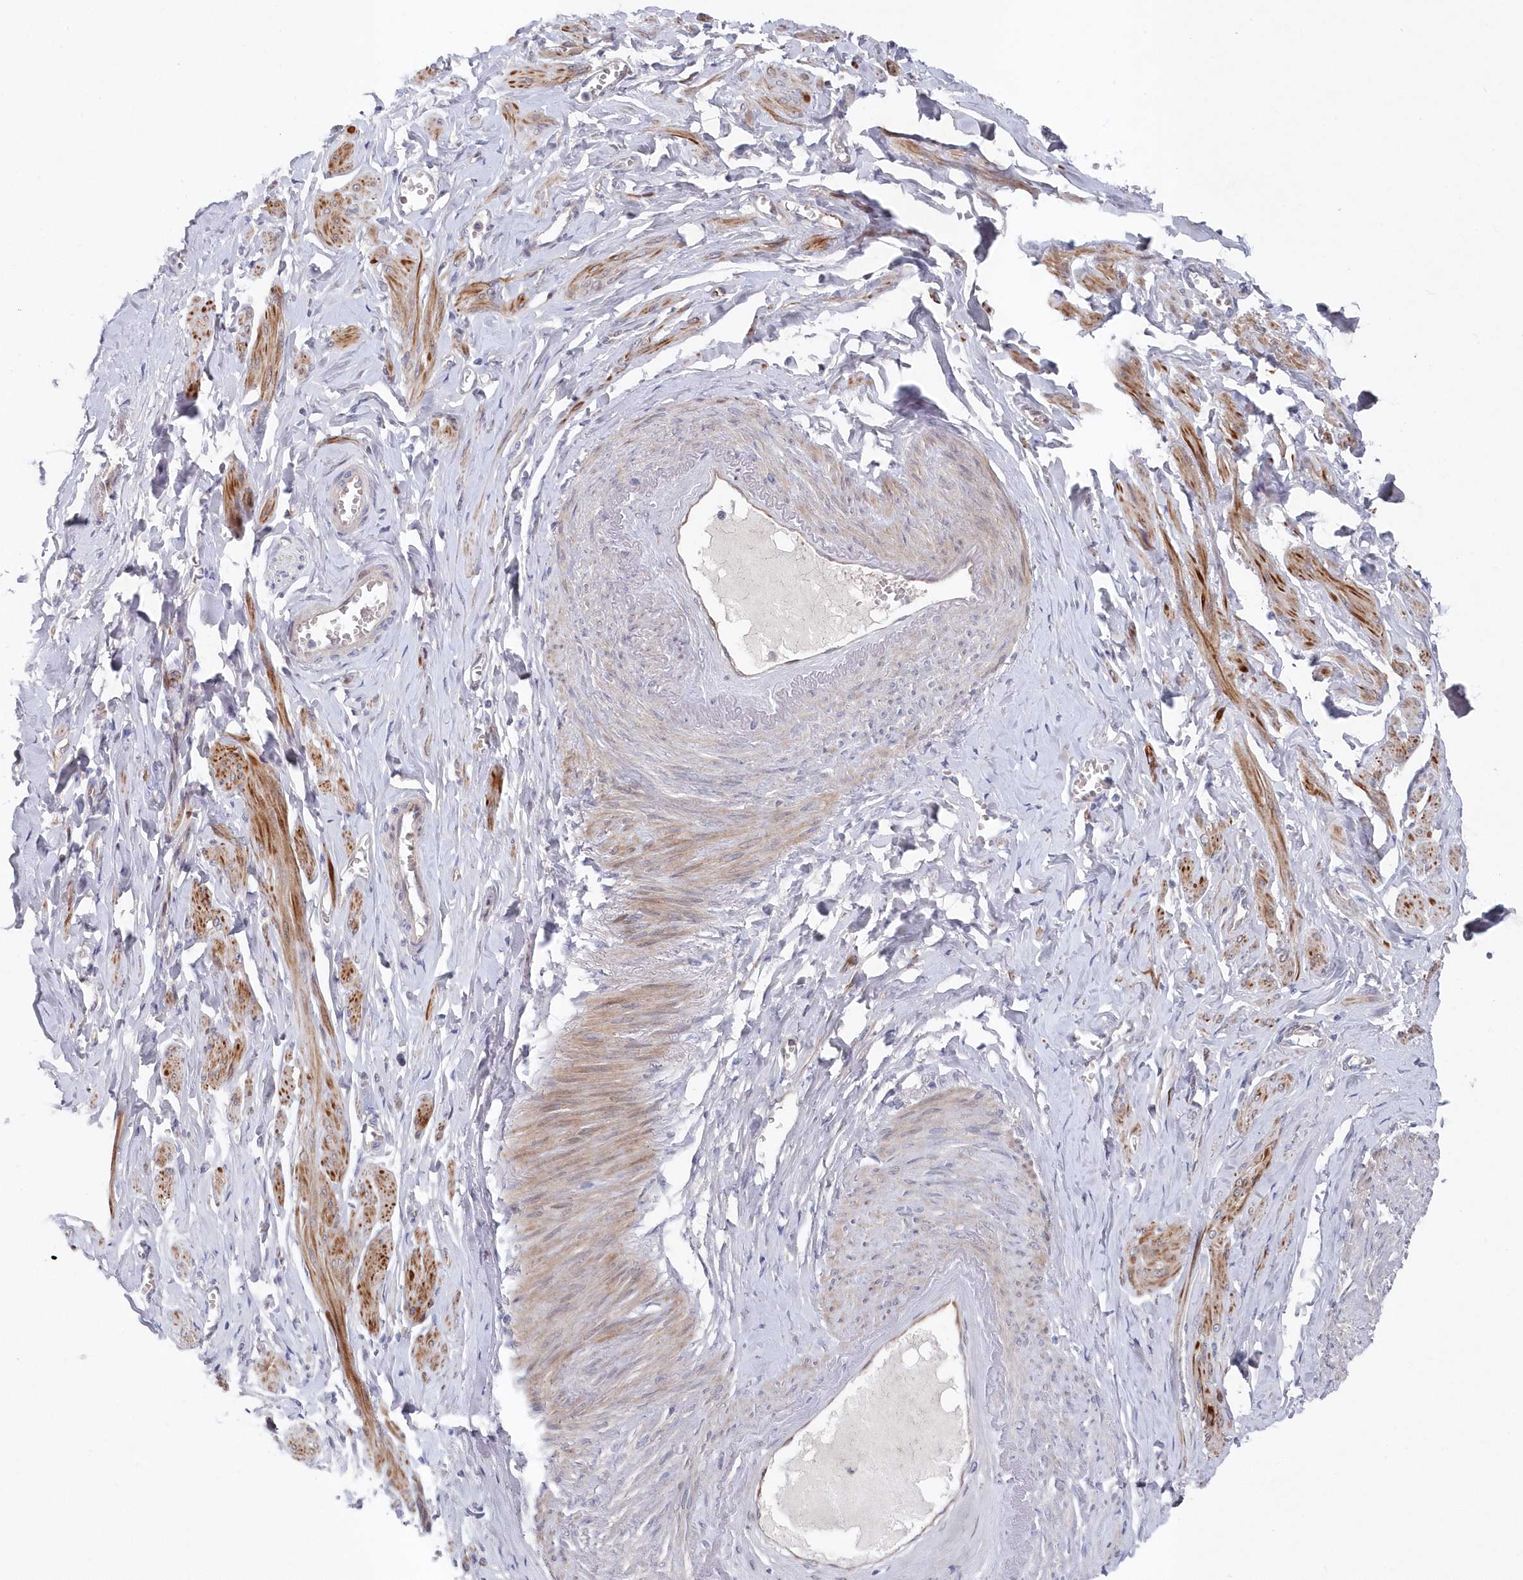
{"staining": {"intensity": "negative", "quantity": "none", "location": "none"}, "tissue": "adipose tissue", "cell_type": "Adipocytes", "image_type": "normal", "snomed": [{"axis": "morphology", "description": "Normal tissue, NOS"}, {"axis": "topography", "description": "Vascular tissue"}, {"axis": "topography", "description": "Fallopian tube"}, {"axis": "topography", "description": "Ovary"}], "caption": "This is an immunohistochemistry micrograph of unremarkable human adipose tissue. There is no staining in adipocytes.", "gene": "KIAA1586", "patient": {"sex": "female", "age": 67}}